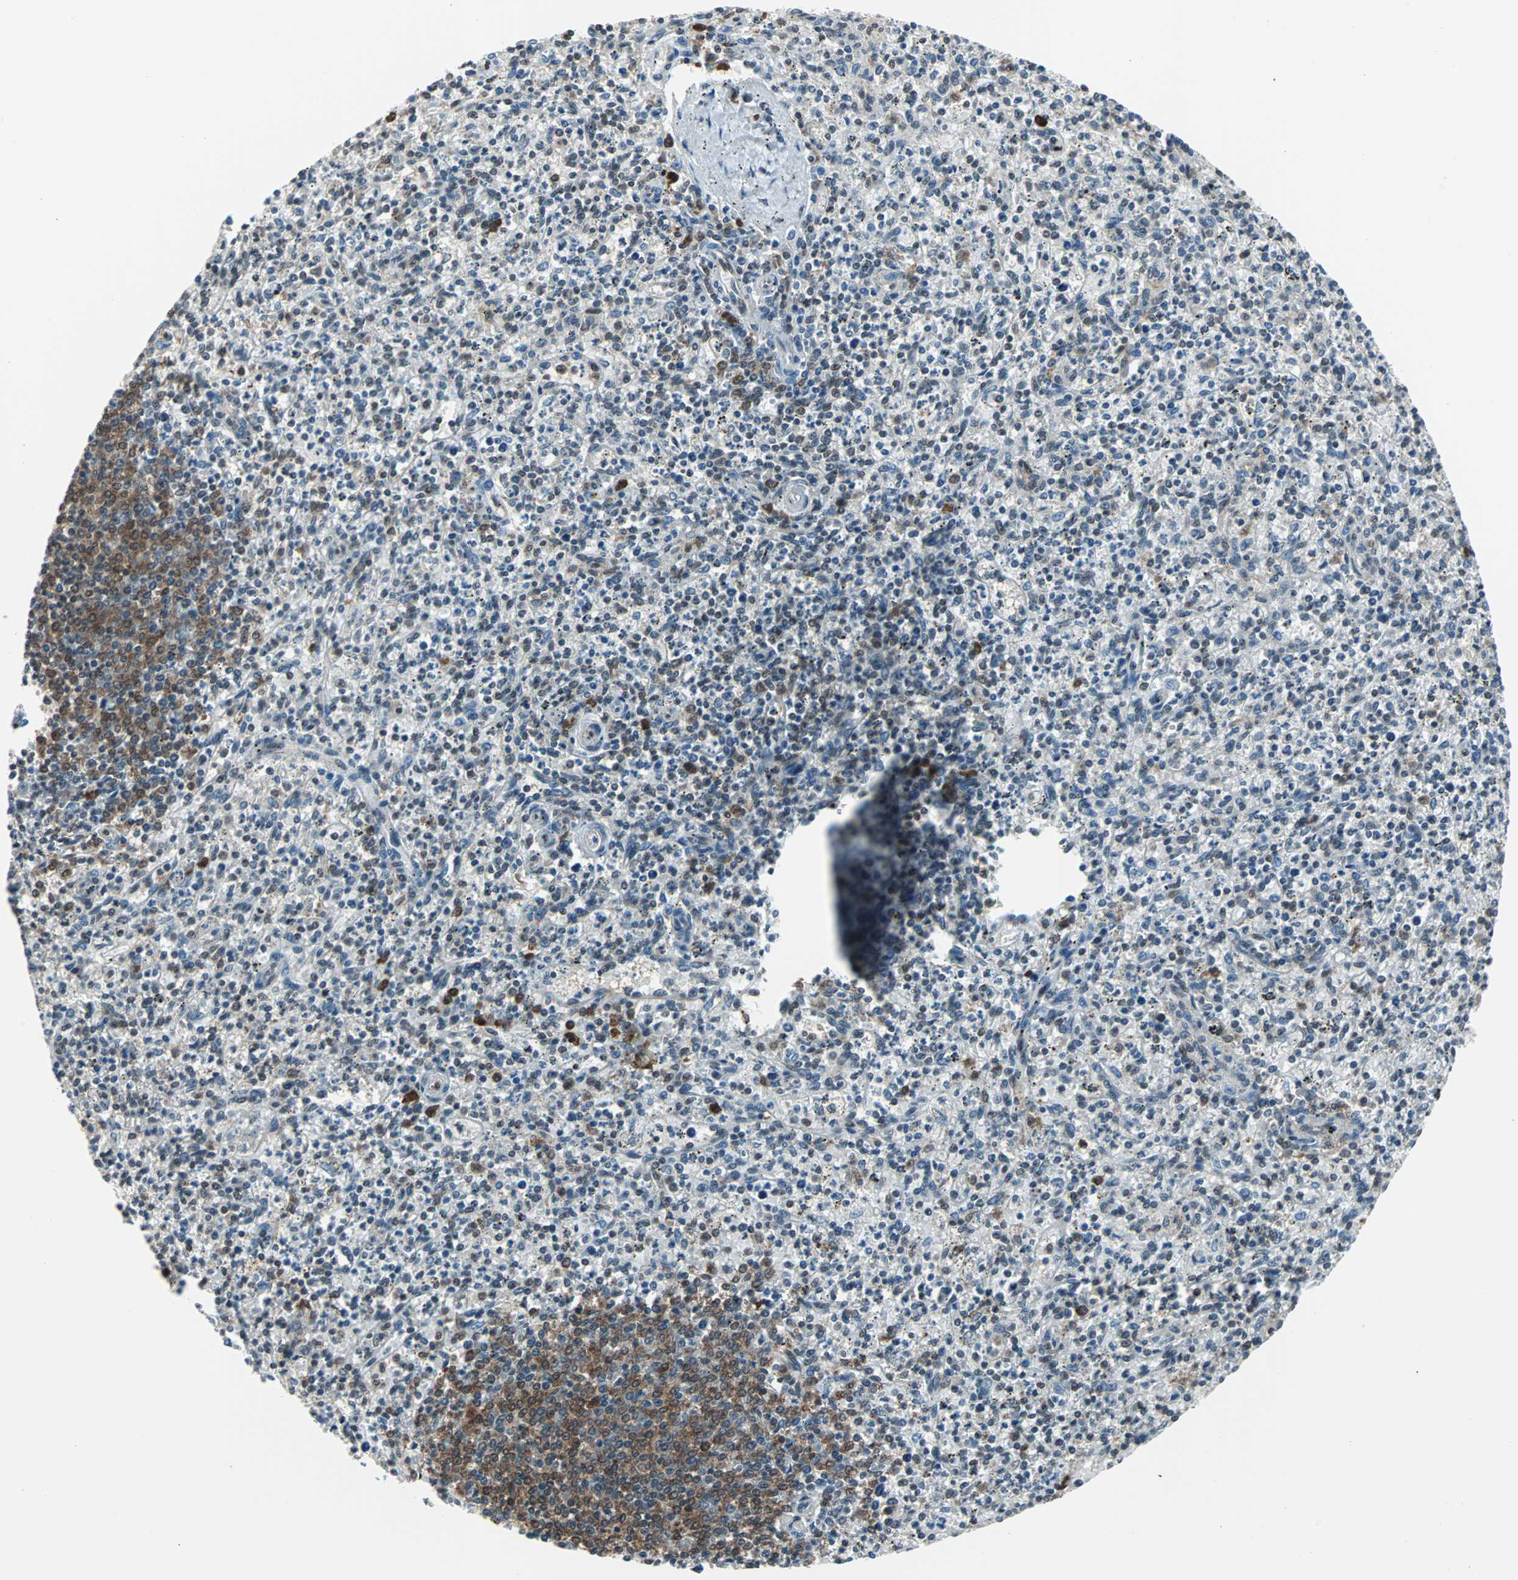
{"staining": {"intensity": "negative", "quantity": "none", "location": "none"}, "tissue": "spleen", "cell_type": "Cells in red pulp", "image_type": "normal", "snomed": [{"axis": "morphology", "description": "Normal tissue, NOS"}, {"axis": "topography", "description": "Spleen"}], "caption": "High magnification brightfield microscopy of unremarkable spleen stained with DAB (brown) and counterstained with hematoxylin (blue): cells in red pulp show no significant positivity.", "gene": "VCP", "patient": {"sex": "male", "age": 72}}